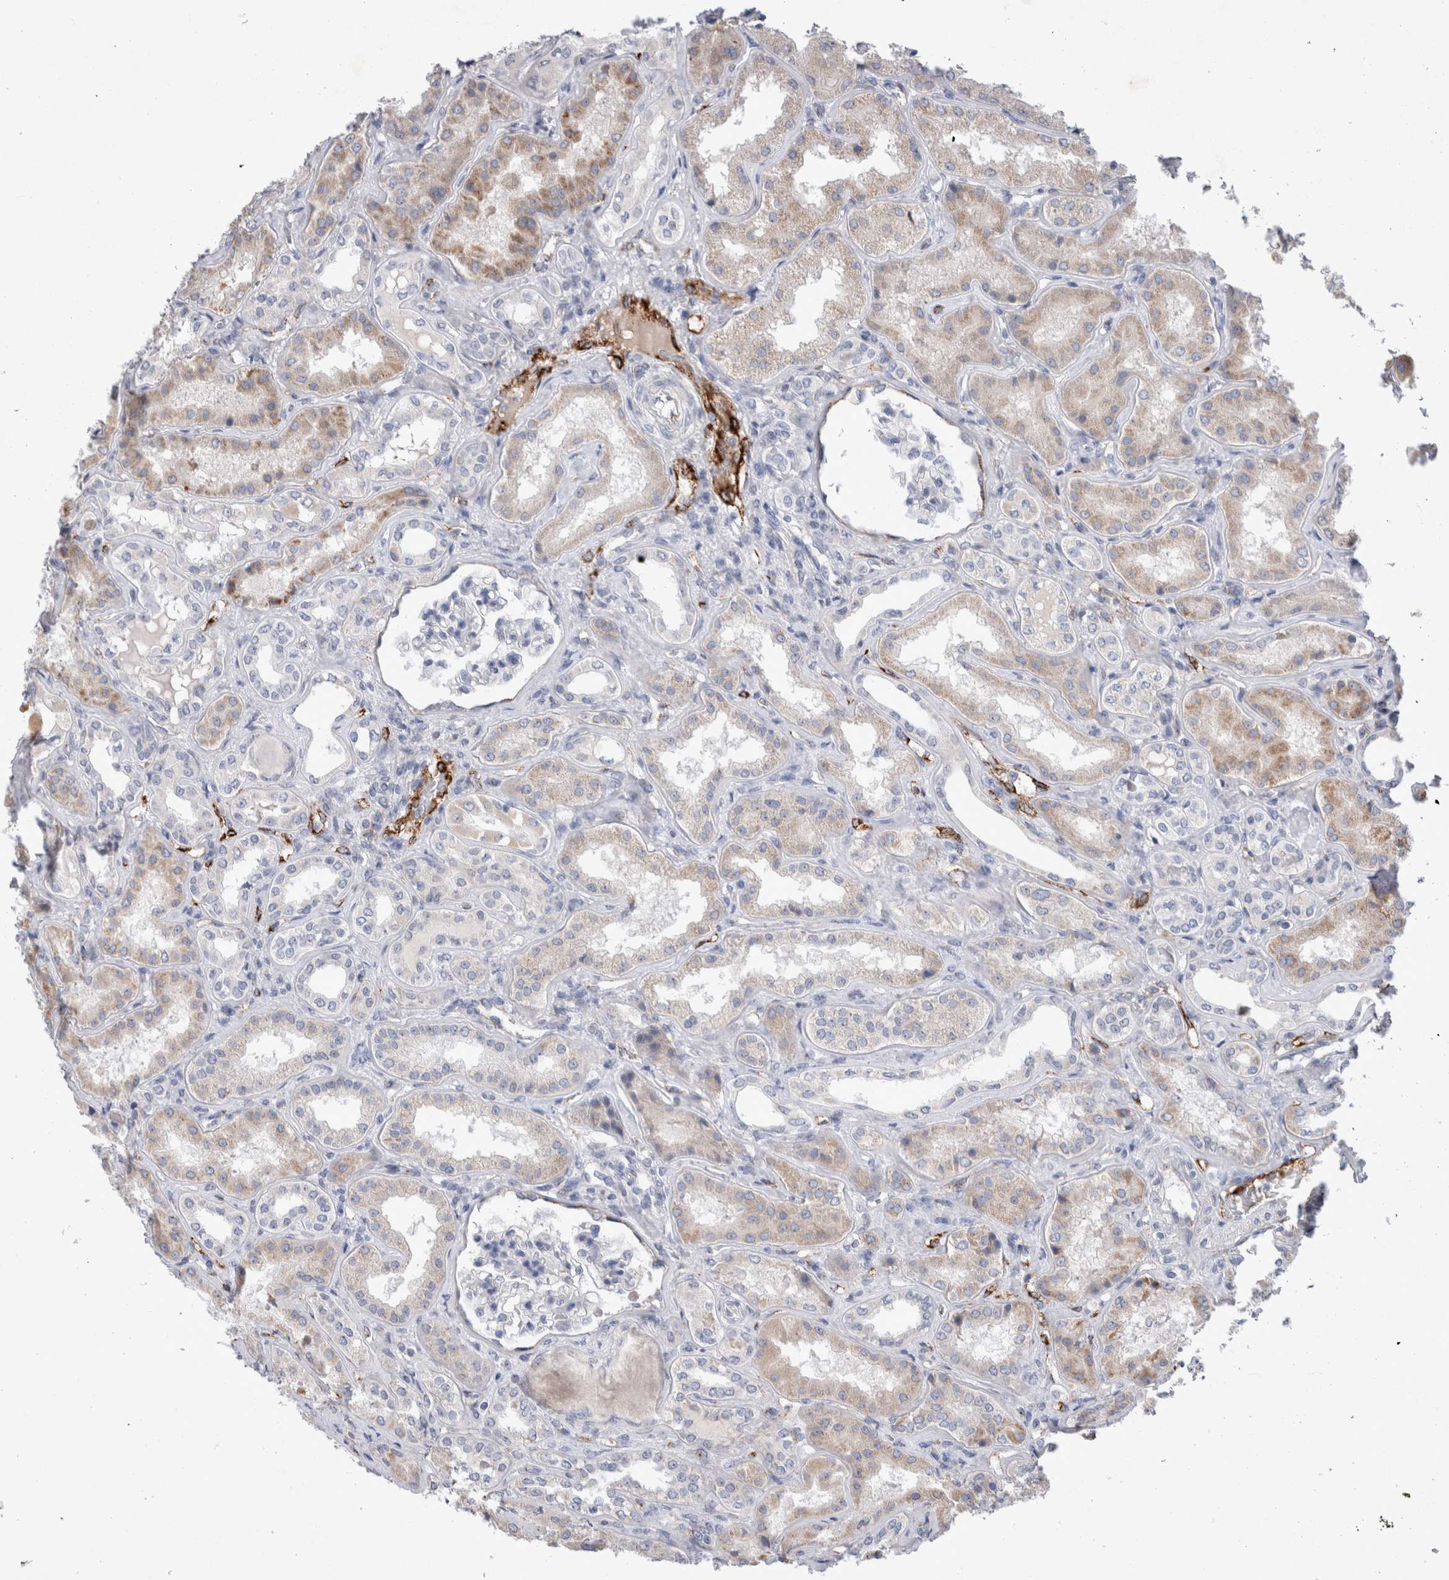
{"staining": {"intensity": "negative", "quantity": "none", "location": "none"}, "tissue": "kidney", "cell_type": "Cells in glomeruli", "image_type": "normal", "snomed": [{"axis": "morphology", "description": "Normal tissue, NOS"}, {"axis": "topography", "description": "Kidney"}], "caption": "High power microscopy micrograph of an immunohistochemistry (IHC) photomicrograph of normal kidney, revealing no significant staining in cells in glomeruli.", "gene": "IARS2", "patient": {"sex": "female", "age": 56}}